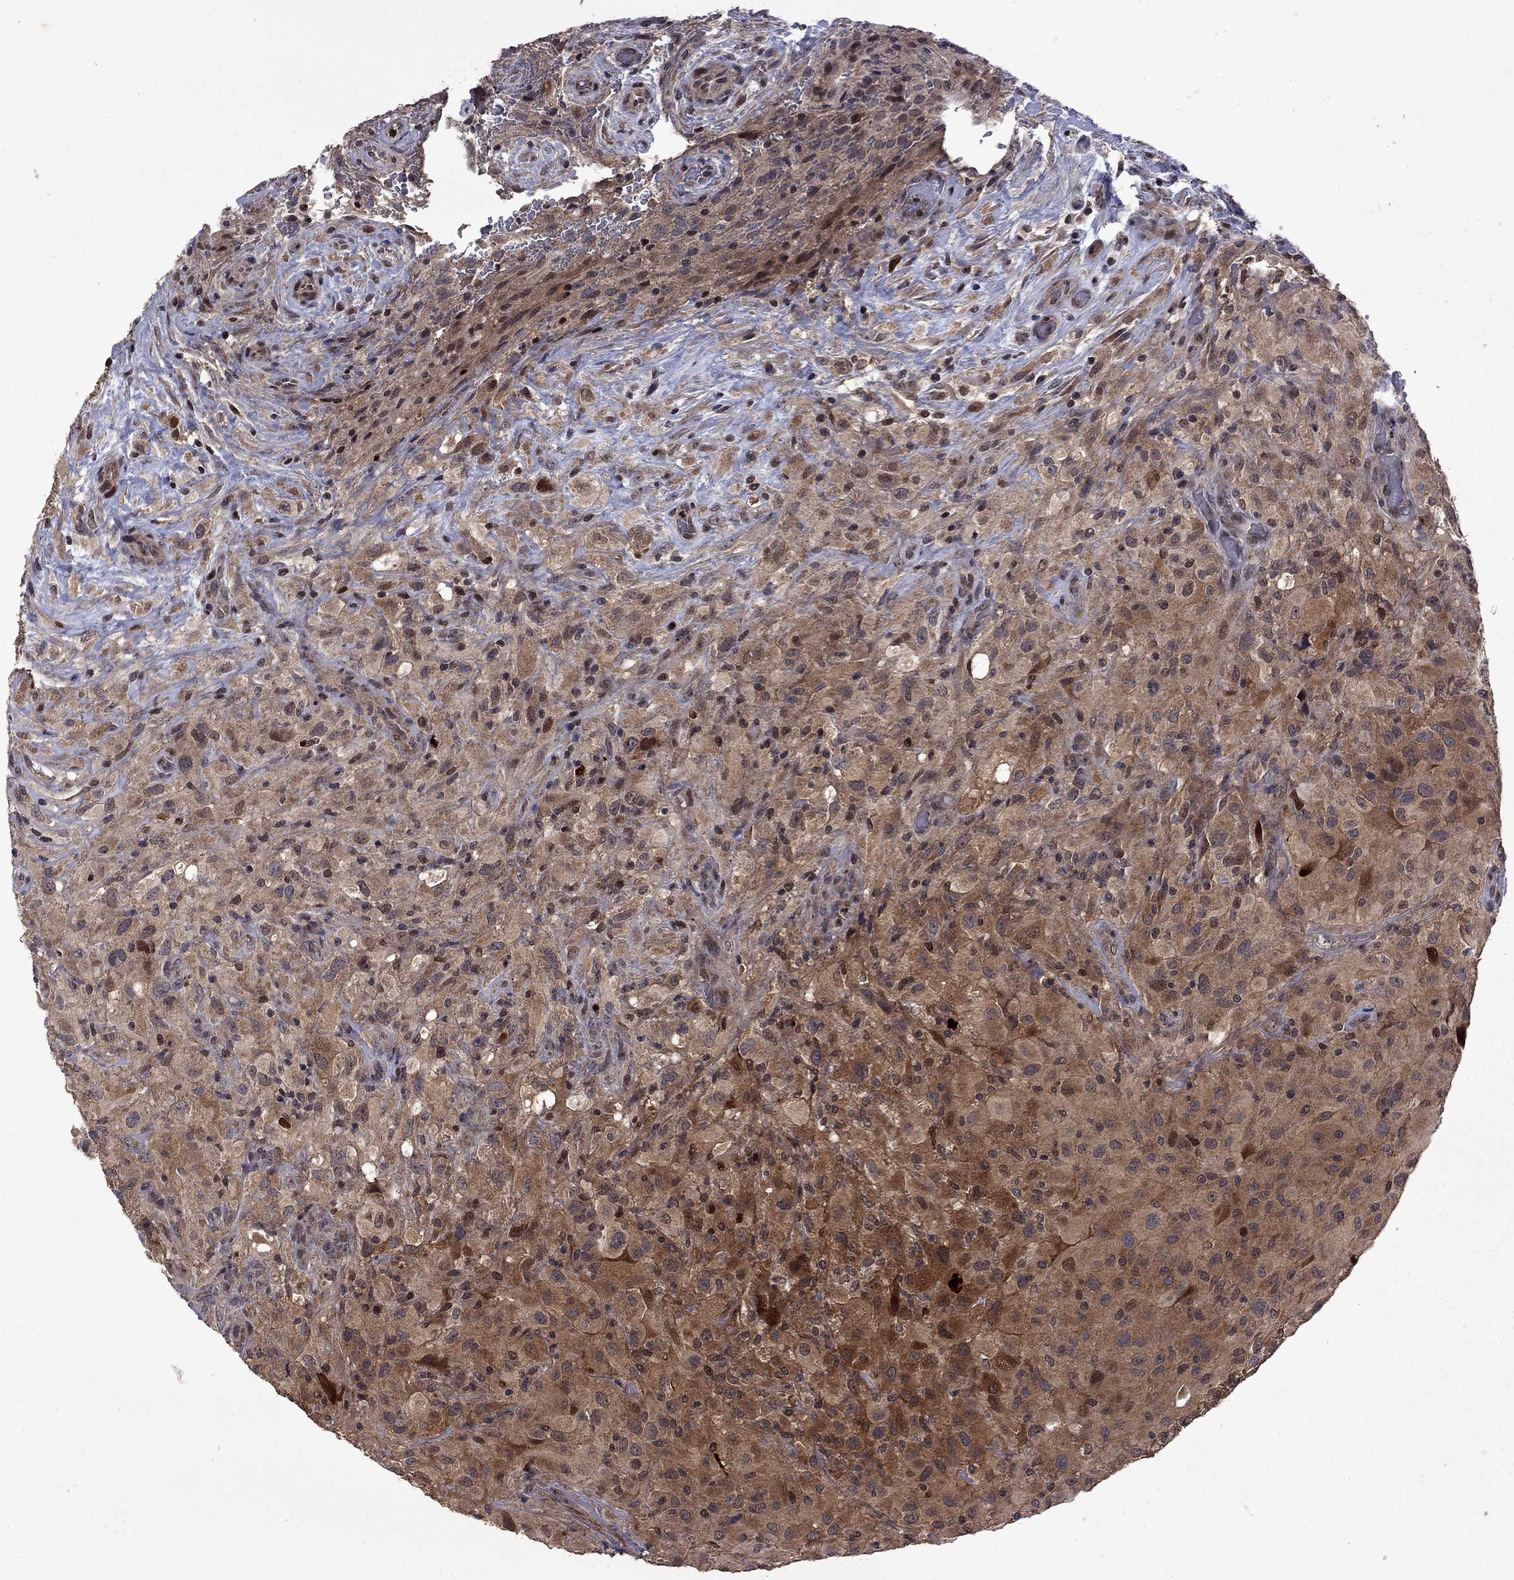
{"staining": {"intensity": "moderate", "quantity": "25%-75%", "location": "cytoplasmic/membranous"}, "tissue": "glioma", "cell_type": "Tumor cells", "image_type": "cancer", "snomed": [{"axis": "morphology", "description": "Glioma, malignant, High grade"}, {"axis": "topography", "description": "Cerebral cortex"}], "caption": "Human glioma stained with a protein marker reveals moderate staining in tumor cells.", "gene": "IPP", "patient": {"sex": "male", "age": 35}}